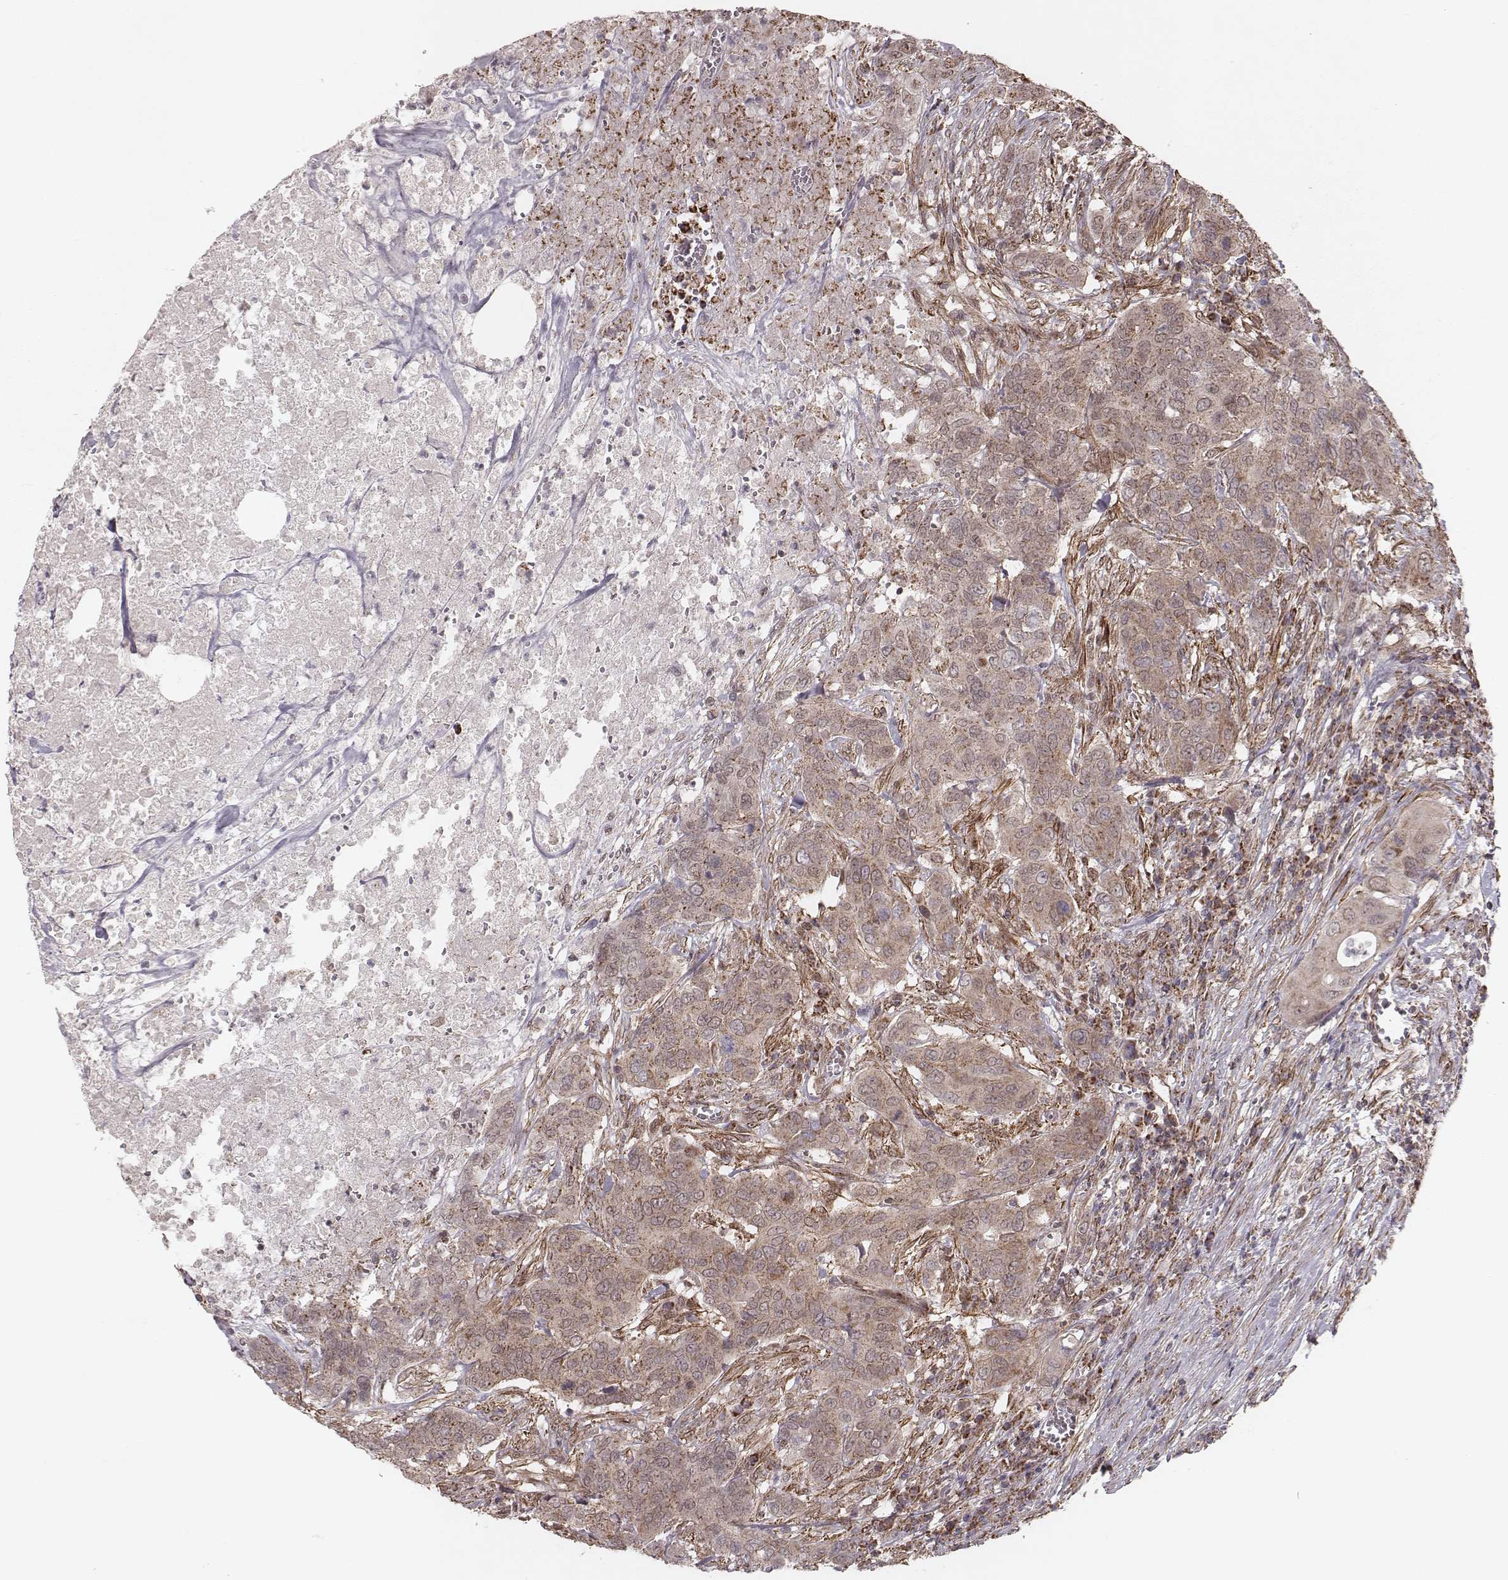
{"staining": {"intensity": "weak", "quantity": ">75%", "location": "cytoplasmic/membranous"}, "tissue": "urothelial cancer", "cell_type": "Tumor cells", "image_type": "cancer", "snomed": [{"axis": "morphology", "description": "Urothelial carcinoma, NOS"}, {"axis": "morphology", "description": "Urothelial carcinoma, High grade"}, {"axis": "topography", "description": "Urinary bladder"}], "caption": "Immunohistochemical staining of urothelial cancer shows low levels of weak cytoplasmic/membranous protein staining in about >75% of tumor cells. (brown staining indicates protein expression, while blue staining denotes nuclei).", "gene": "NDUFA7", "patient": {"sex": "male", "age": 63}}